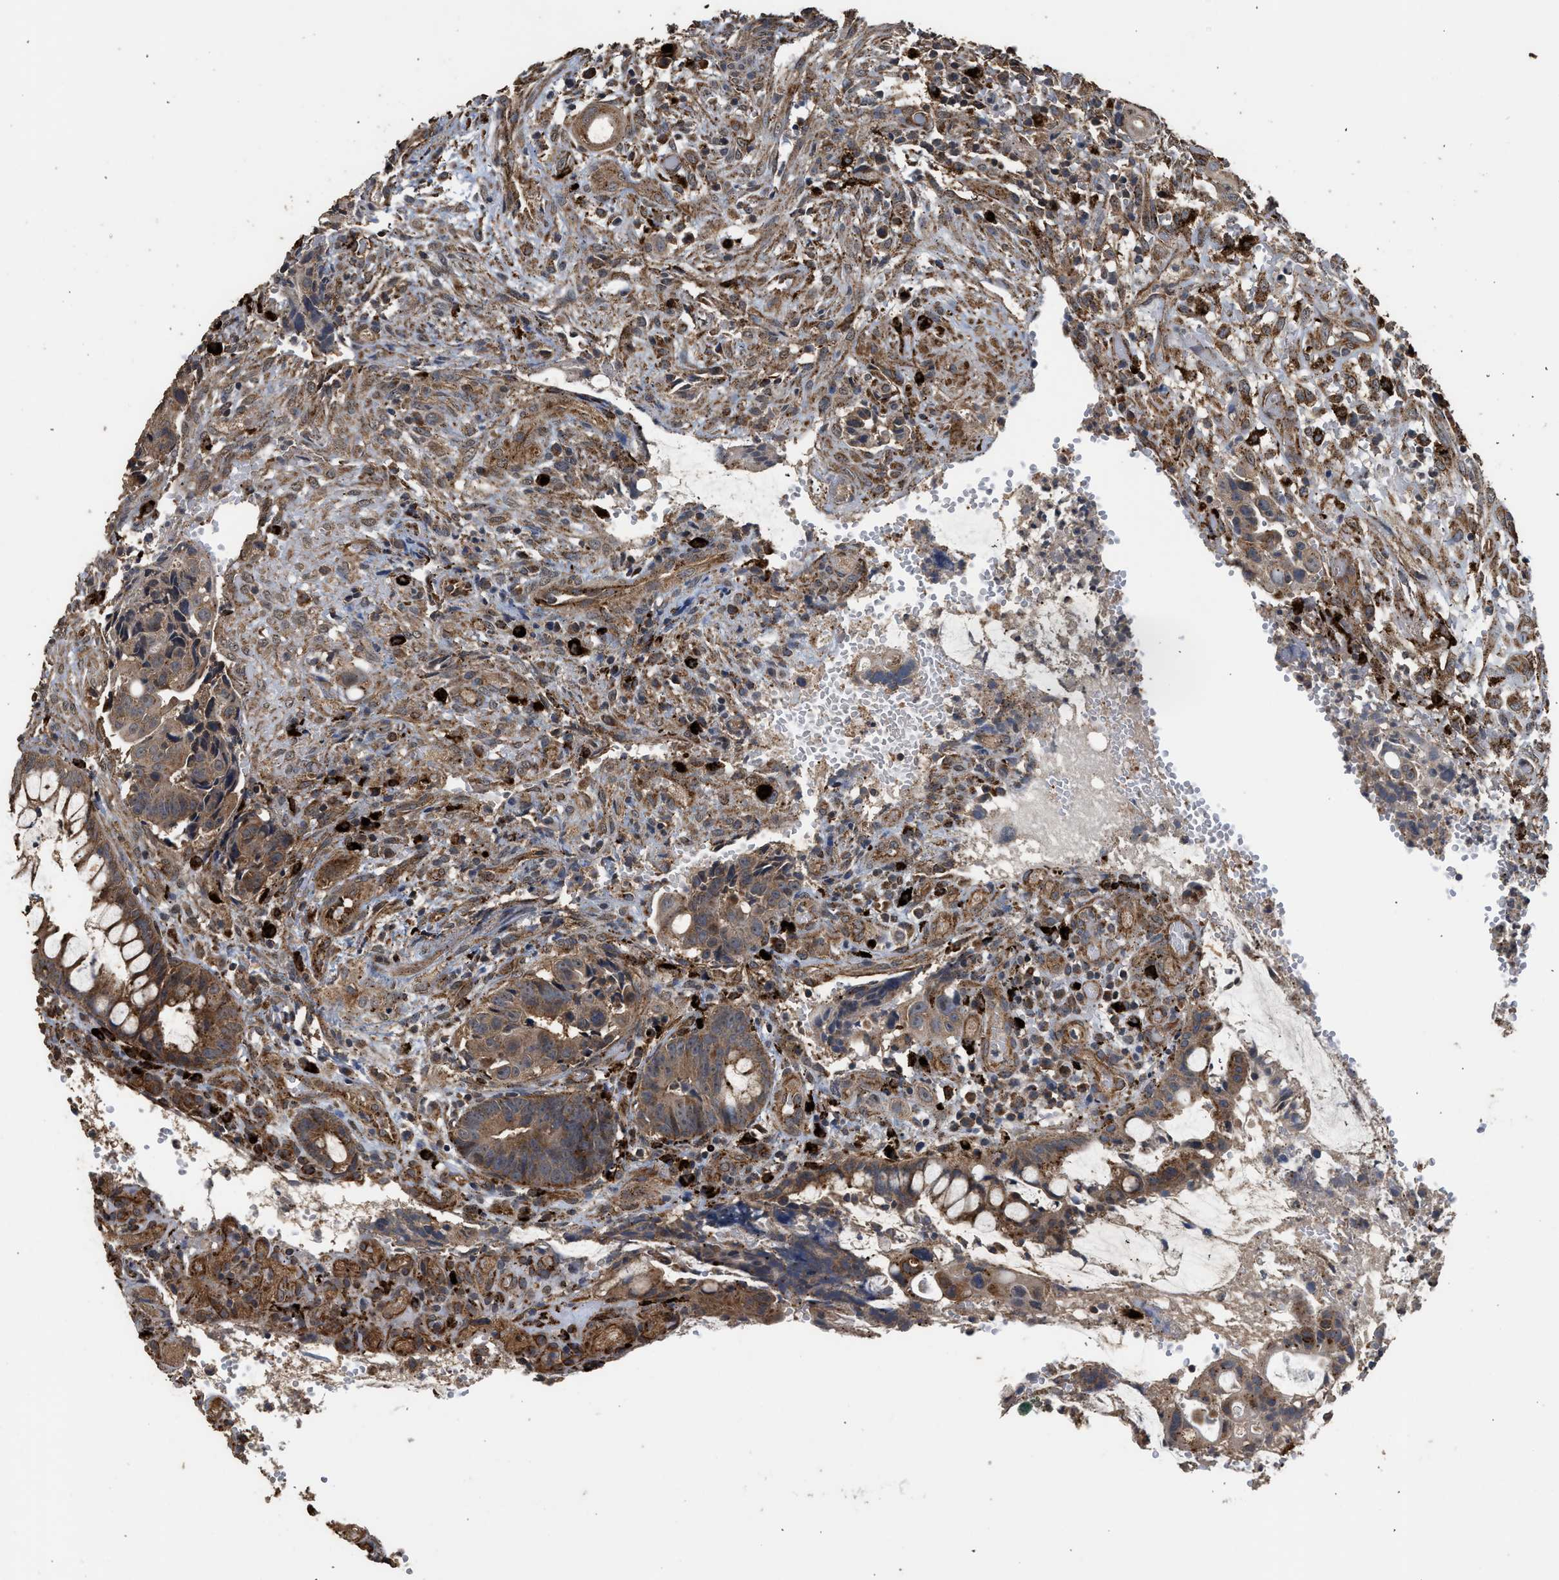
{"staining": {"intensity": "moderate", "quantity": ">75%", "location": "cytoplasmic/membranous"}, "tissue": "colorectal cancer", "cell_type": "Tumor cells", "image_type": "cancer", "snomed": [{"axis": "morphology", "description": "Adenocarcinoma, NOS"}, {"axis": "topography", "description": "Colon"}], "caption": "Colorectal cancer stained for a protein reveals moderate cytoplasmic/membranous positivity in tumor cells. (IHC, brightfield microscopy, high magnification).", "gene": "CTSV", "patient": {"sex": "female", "age": 57}}